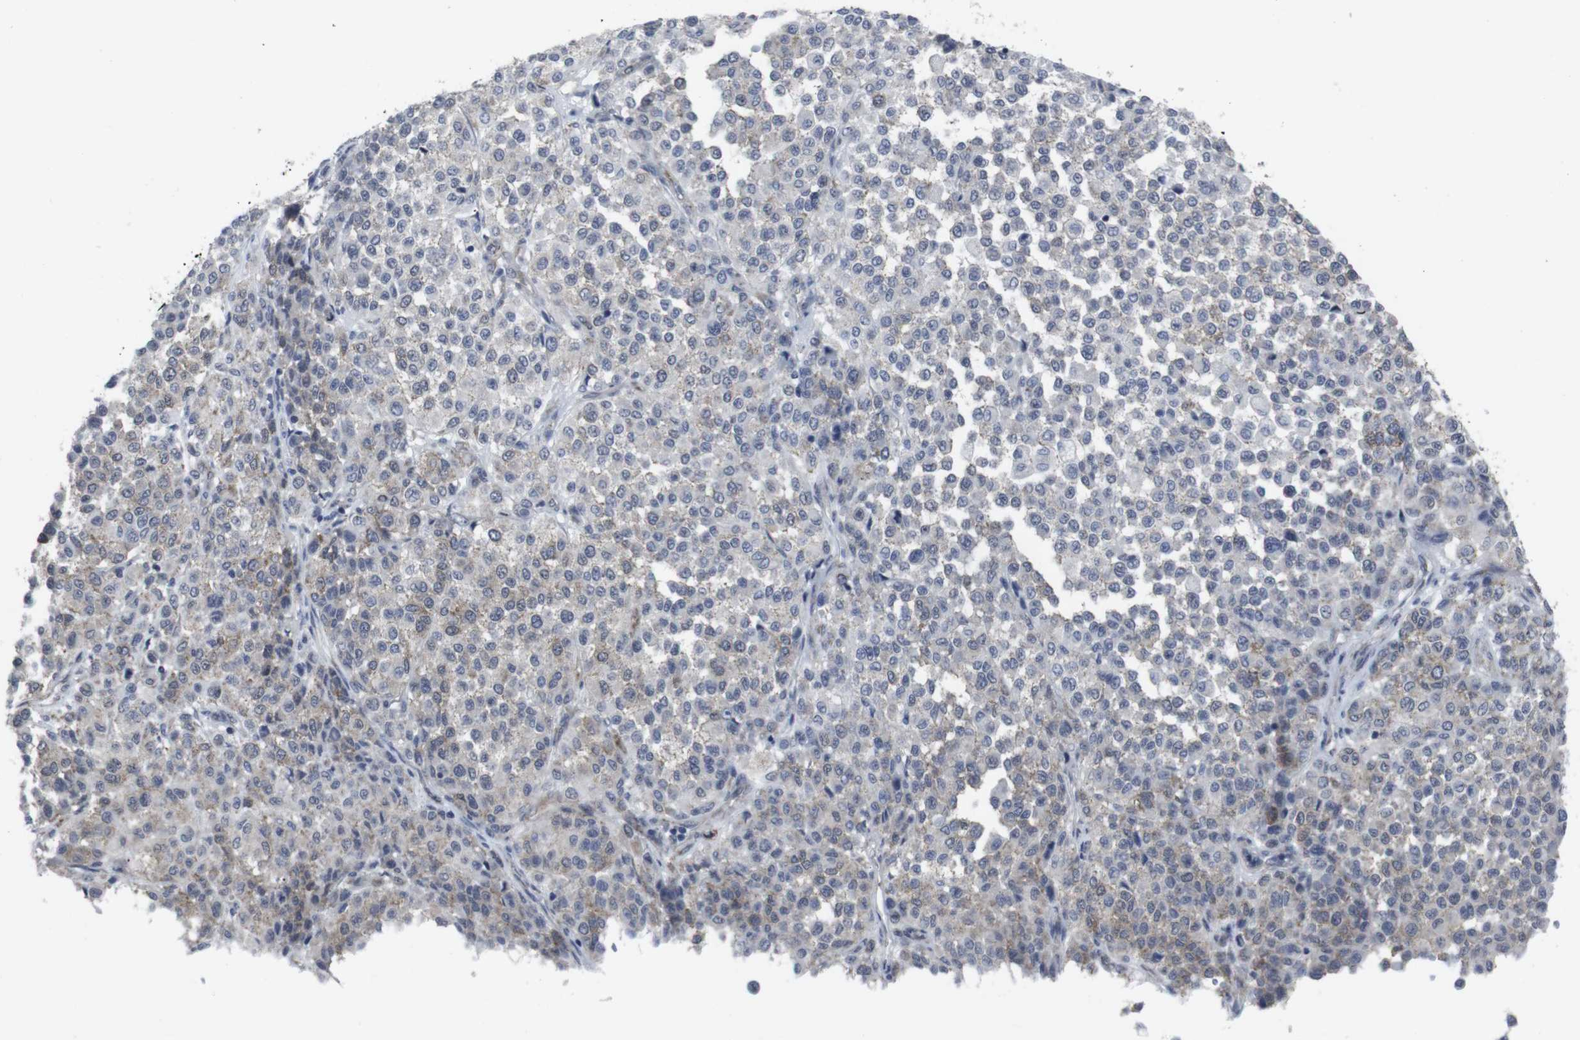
{"staining": {"intensity": "weak", "quantity": "25%-75%", "location": "cytoplasmic/membranous"}, "tissue": "melanoma", "cell_type": "Tumor cells", "image_type": "cancer", "snomed": [{"axis": "morphology", "description": "Malignant melanoma, Metastatic site"}, {"axis": "topography", "description": "Pancreas"}], "caption": "There is low levels of weak cytoplasmic/membranous expression in tumor cells of melanoma, as demonstrated by immunohistochemical staining (brown color).", "gene": "GEMIN2", "patient": {"sex": "female", "age": 30}}